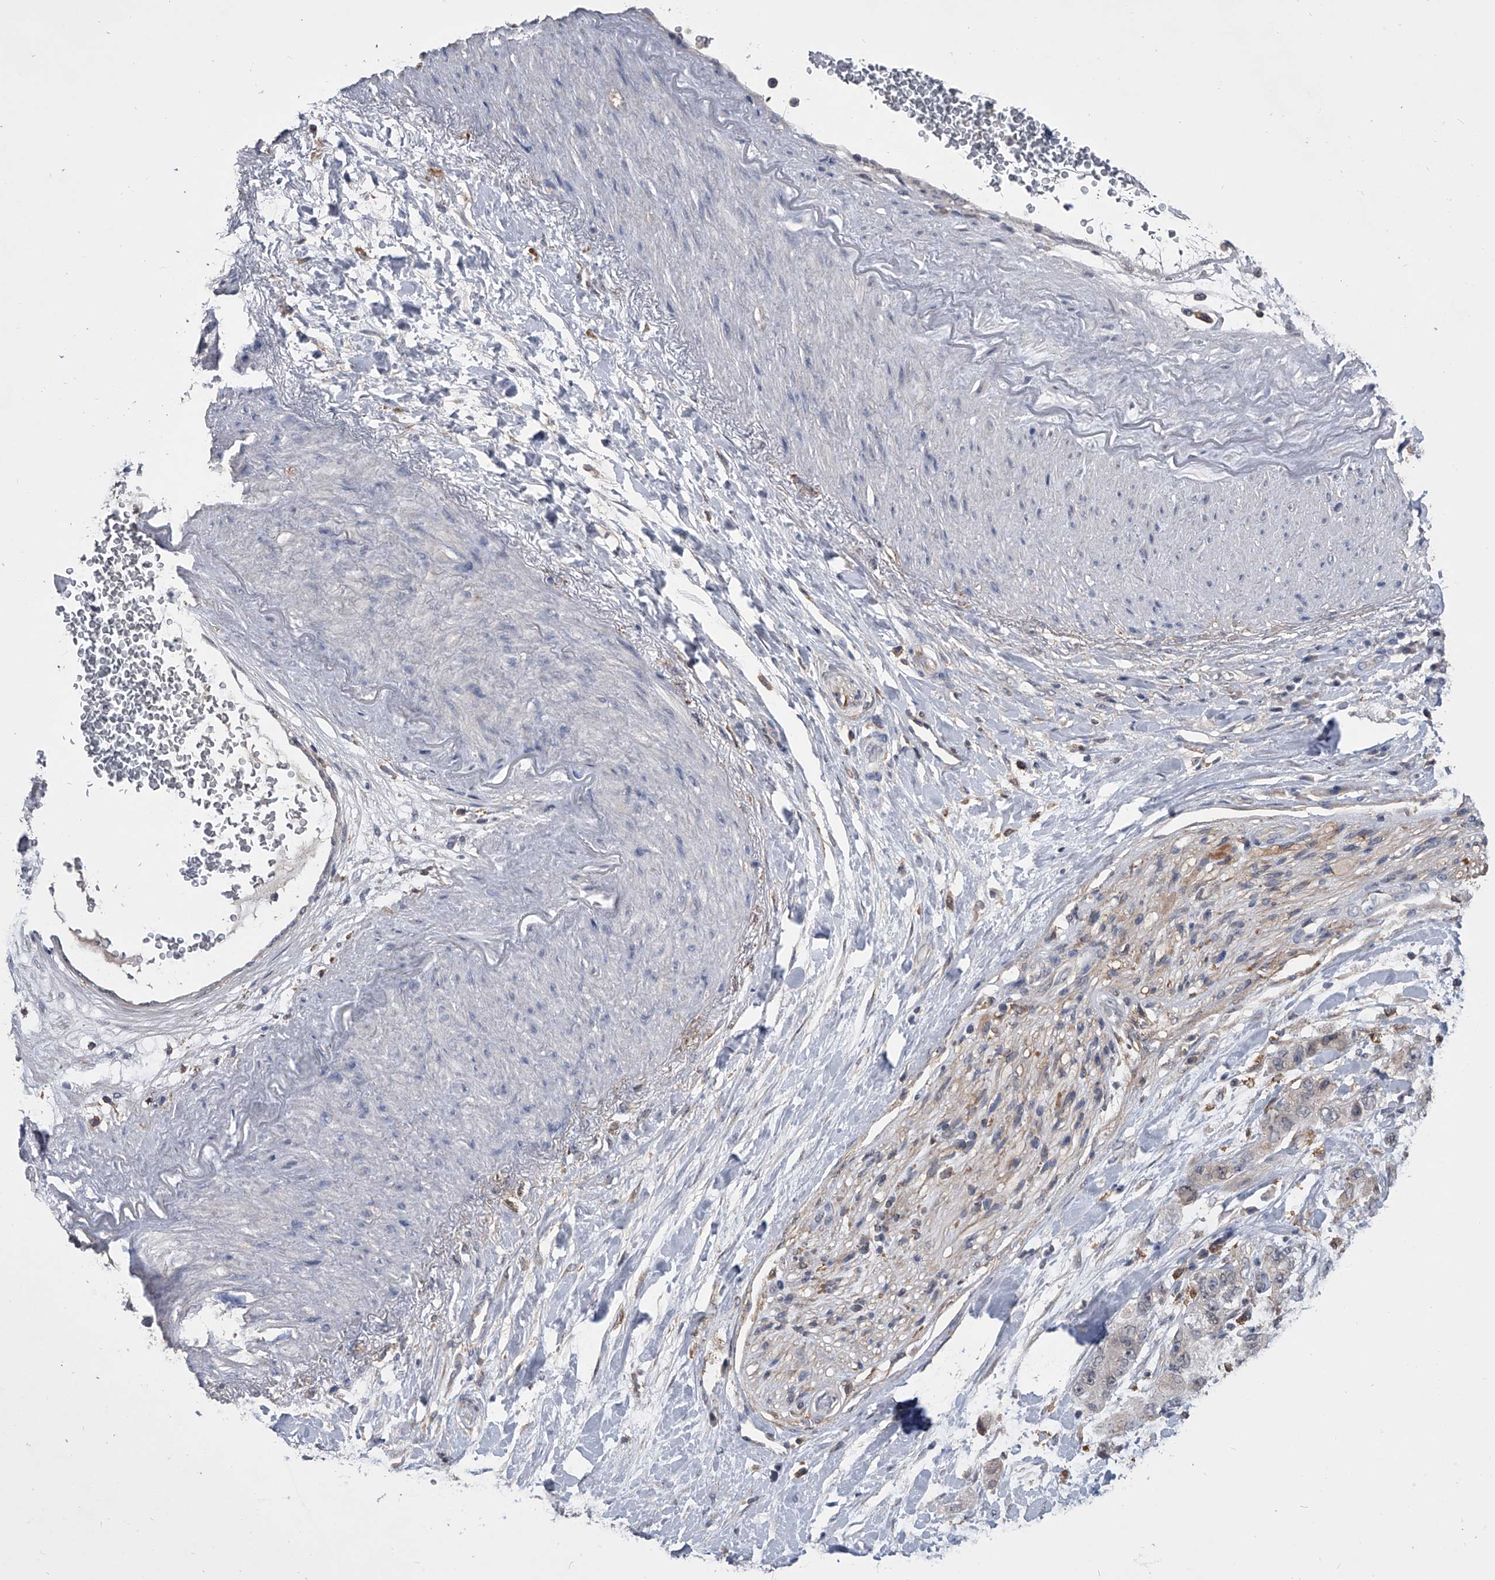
{"staining": {"intensity": "weak", "quantity": "<25%", "location": "cytoplasmic/membranous"}, "tissue": "pancreatic cancer", "cell_type": "Tumor cells", "image_type": "cancer", "snomed": [{"axis": "morphology", "description": "Adenocarcinoma, NOS"}, {"axis": "topography", "description": "Pancreas"}], "caption": "Human pancreatic cancer (adenocarcinoma) stained for a protein using immunohistochemistry (IHC) exhibits no positivity in tumor cells.", "gene": "MAP4K3", "patient": {"sex": "female", "age": 73}}